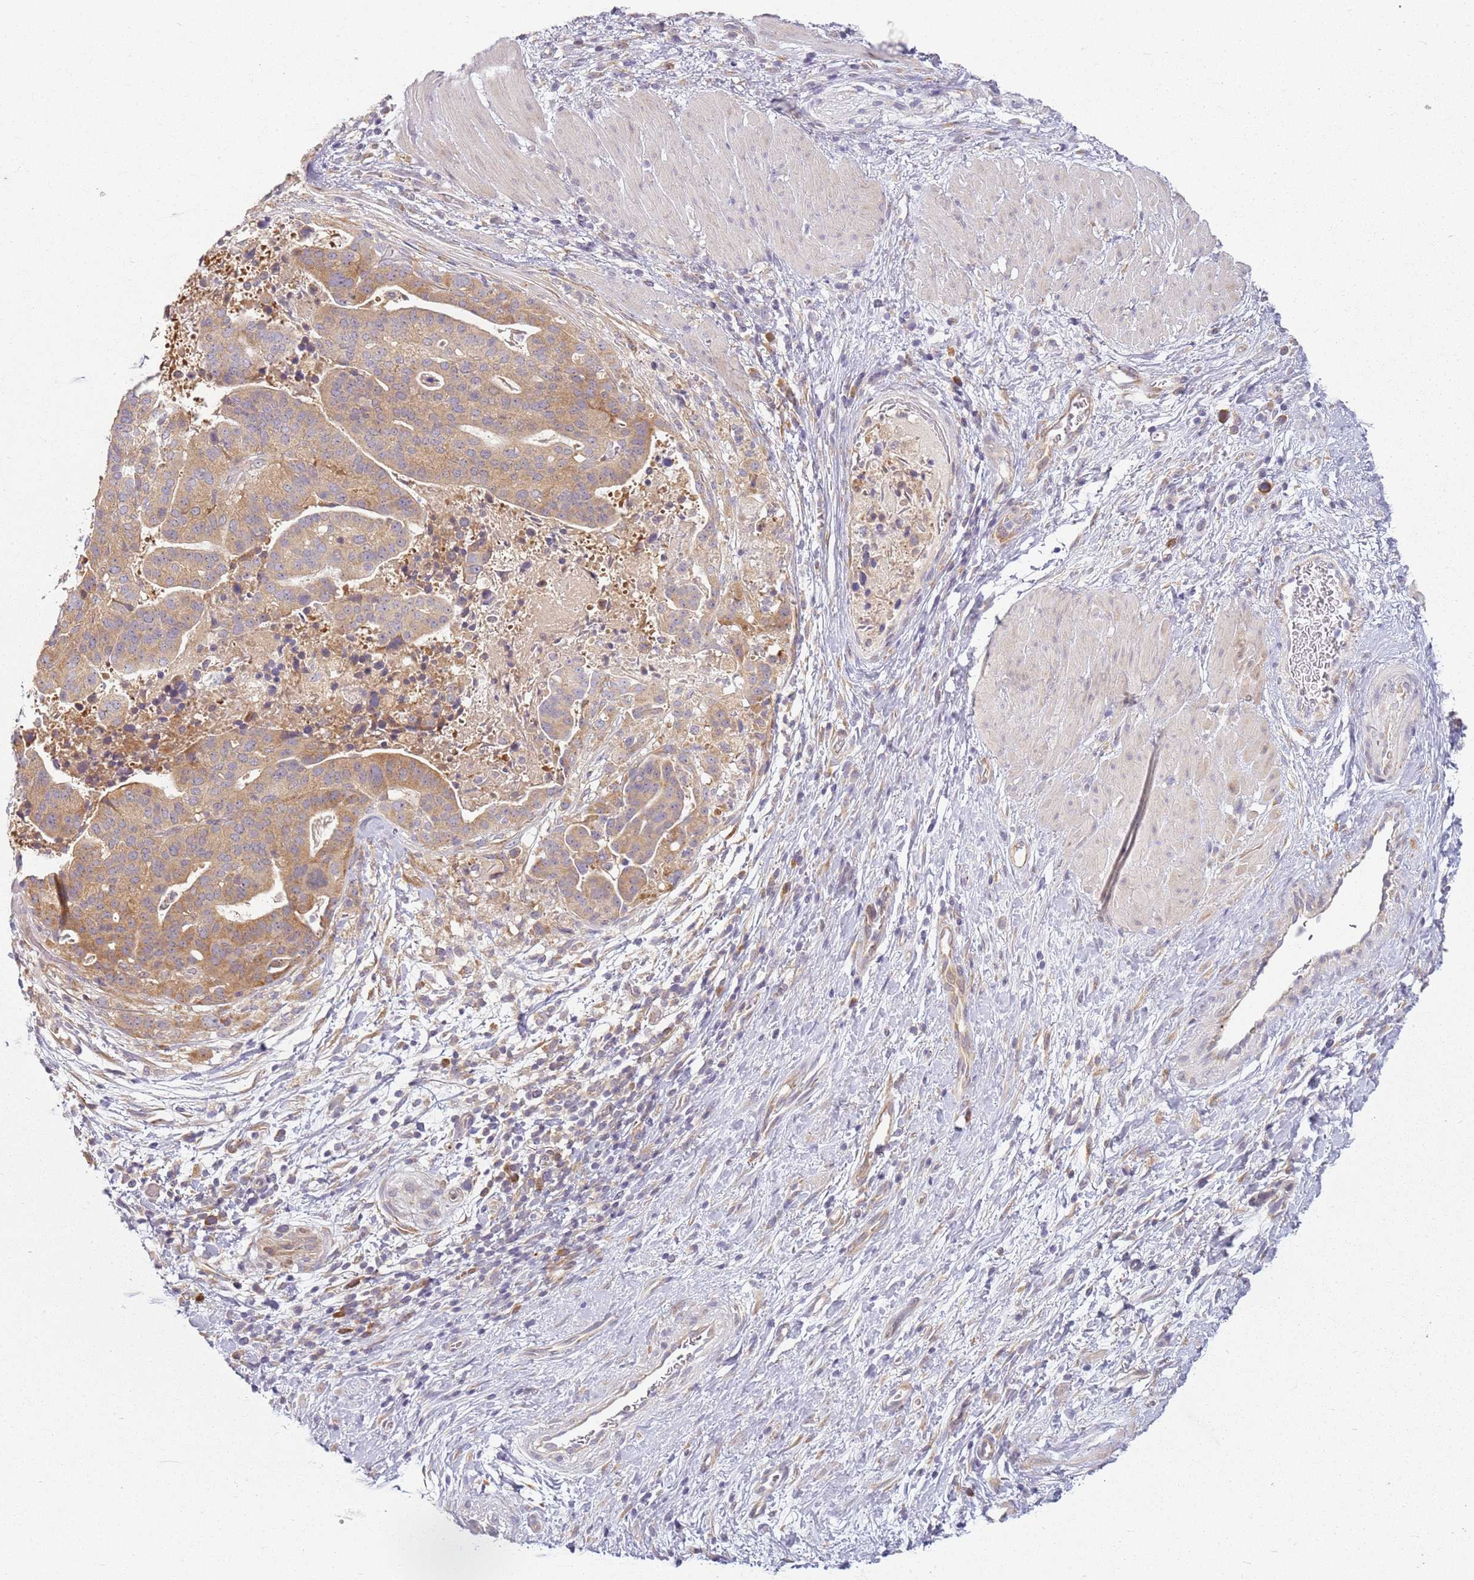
{"staining": {"intensity": "moderate", "quantity": ">75%", "location": "cytoplasmic/membranous"}, "tissue": "stomach cancer", "cell_type": "Tumor cells", "image_type": "cancer", "snomed": [{"axis": "morphology", "description": "Adenocarcinoma, NOS"}, {"axis": "topography", "description": "Stomach"}], "caption": "Moderate cytoplasmic/membranous protein staining is appreciated in approximately >75% of tumor cells in stomach cancer.", "gene": "RPS28", "patient": {"sex": "male", "age": 48}}